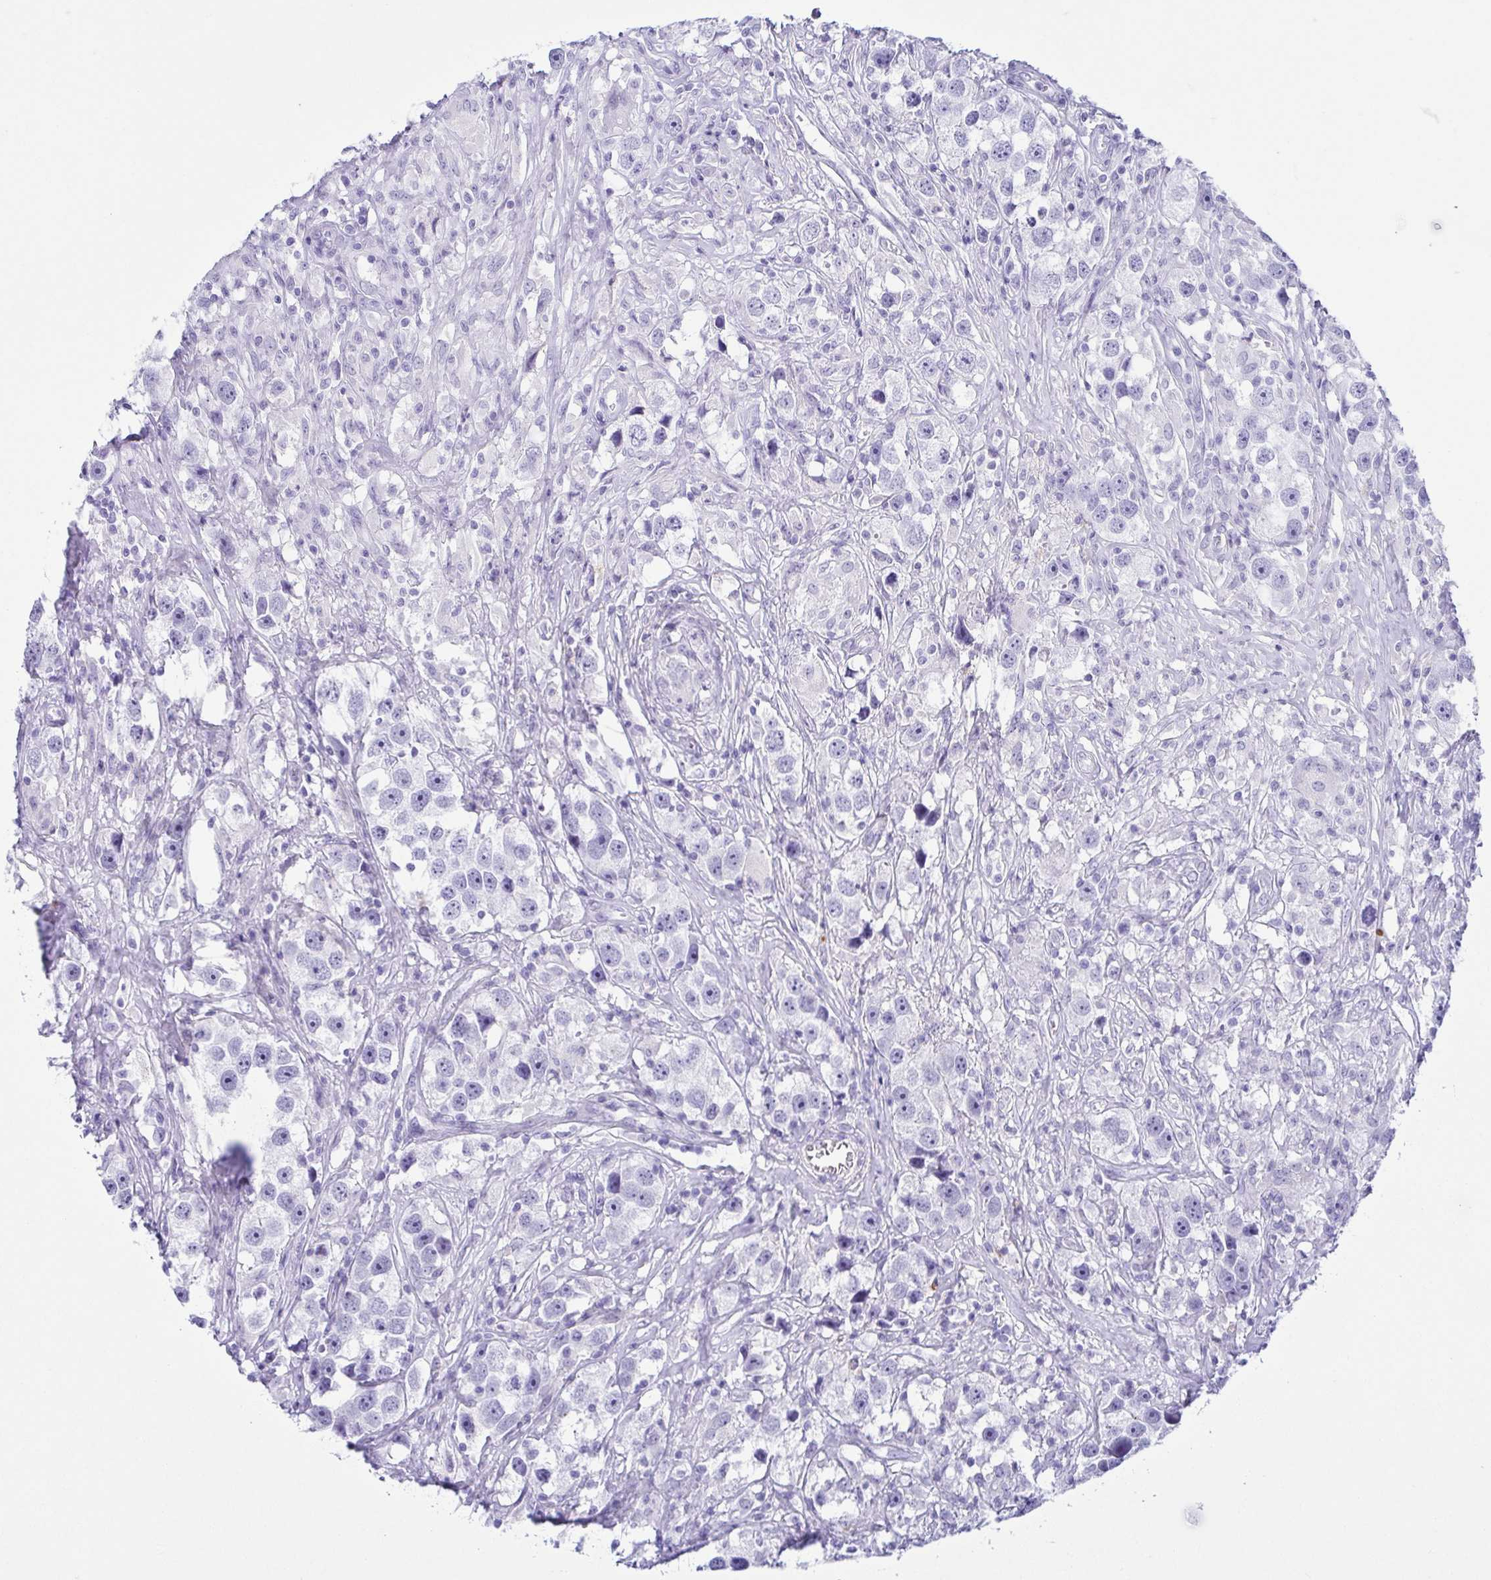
{"staining": {"intensity": "negative", "quantity": "none", "location": "none"}, "tissue": "testis cancer", "cell_type": "Tumor cells", "image_type": "cancer", "snomed": [{"axis": "morphology", "description": "Seminoma, NOS"}, {"axis": "topography", "description": "Testis"}], "caption": "Immunohistochemical staining of human testis cancer reveals no significant expression in tumor cells.", "gene": "AZU1", "patient": {"sex": "male", "age": 49}}